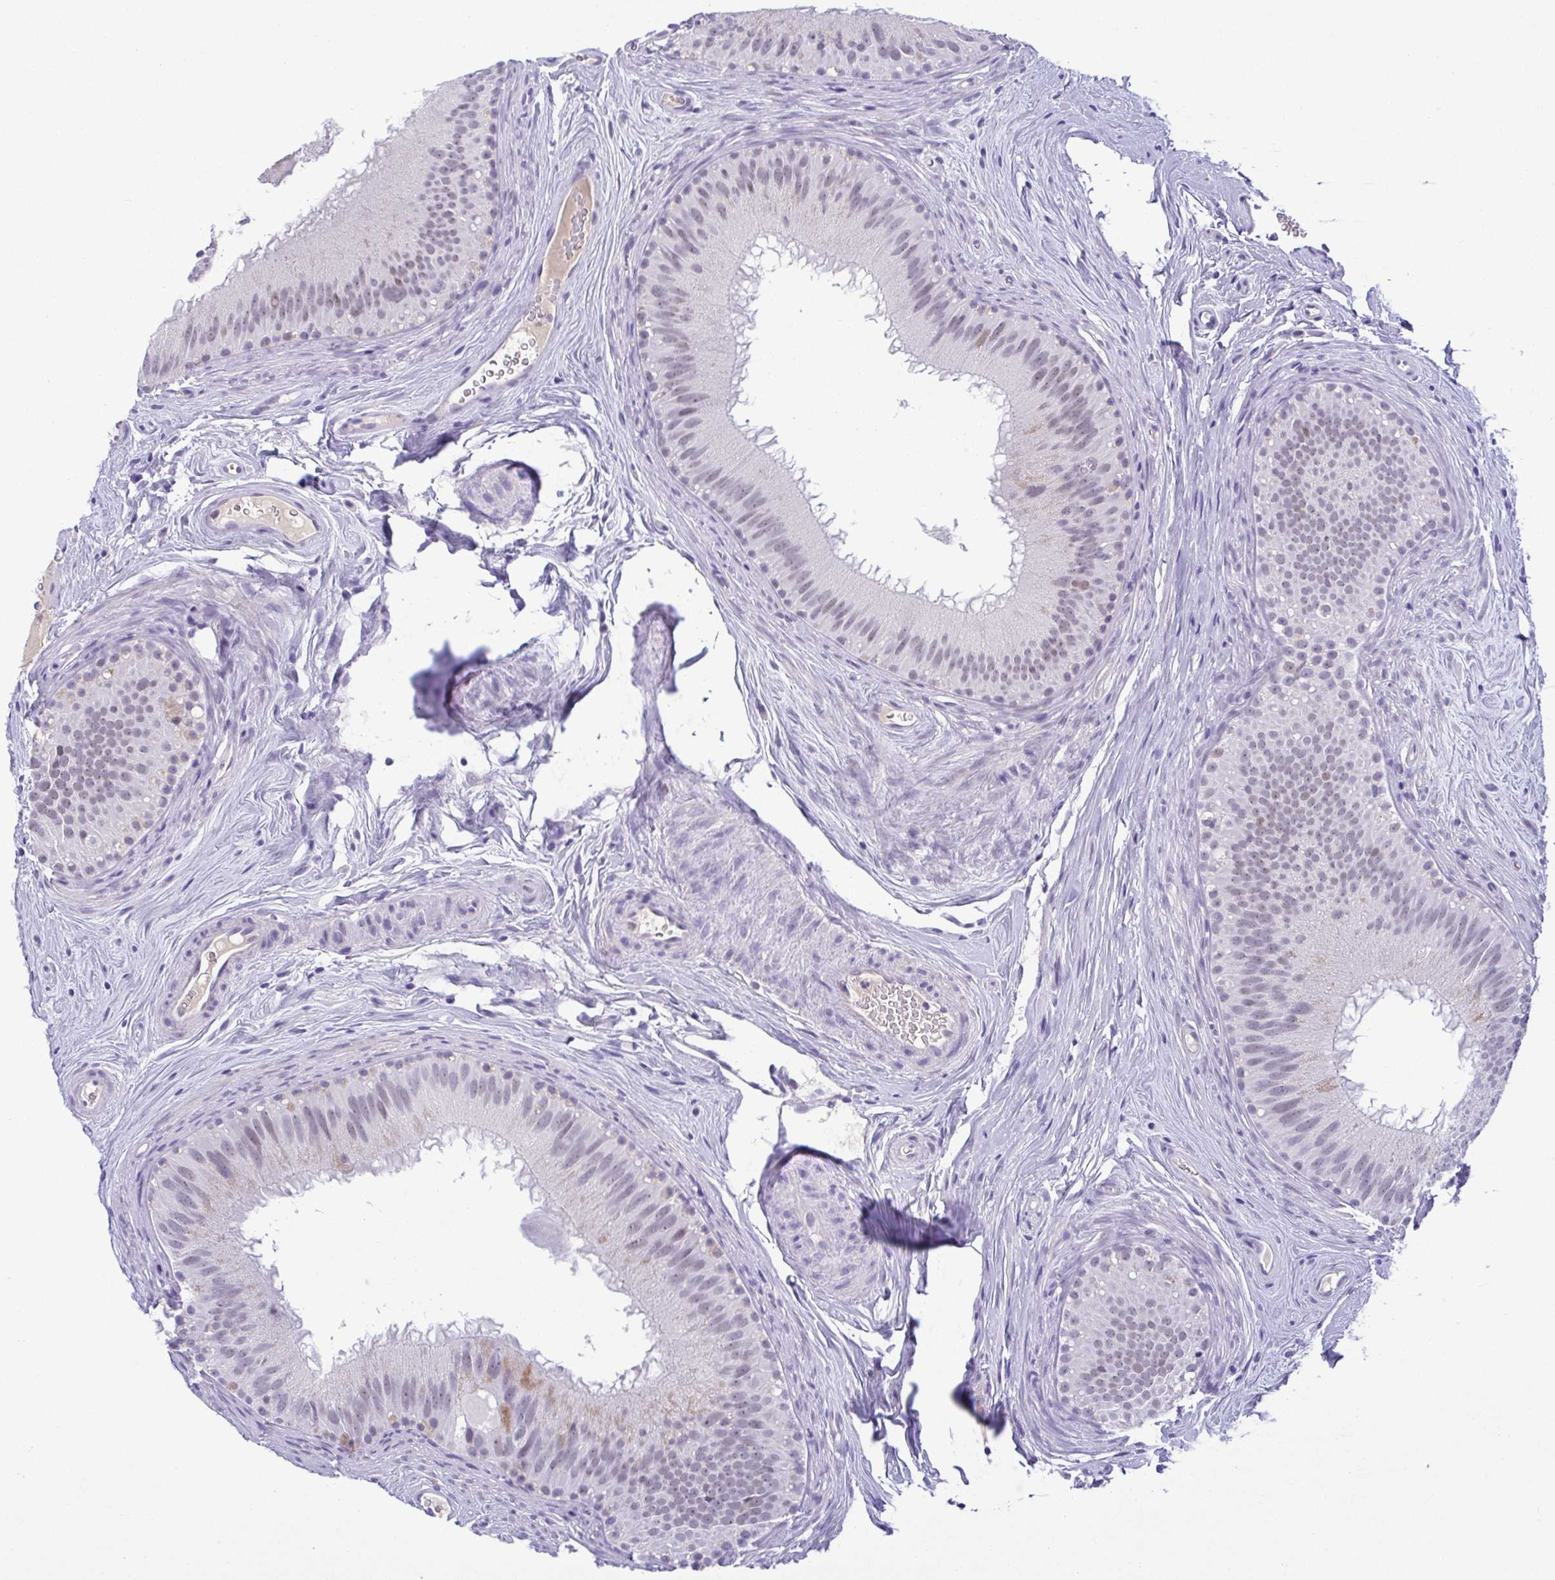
{"staining": {"intensity": "moderate", "quantity": "<25%", "location": "cytoplasmic/membranous"}, "tissue": "epididymis", "cell_type": "Glandular cells", "image_type": "normal", "snomed": [{"axis": "morphology", "description": "Normal tissue, NOS"}, {"axis": "topography", "description": "Epididymis"}], "caption": "High-magnification brightfield microscopy of unremarkable epididymis stained with DAB (brown) and counterstained with hematoxylin (blue). glandular cells exhibit moderate cytoplasmic/membranous staining is appreciated in approximately<25% of cells.", "gene": "TIPIN", "patient": {"sex": "male", "age": 44}}